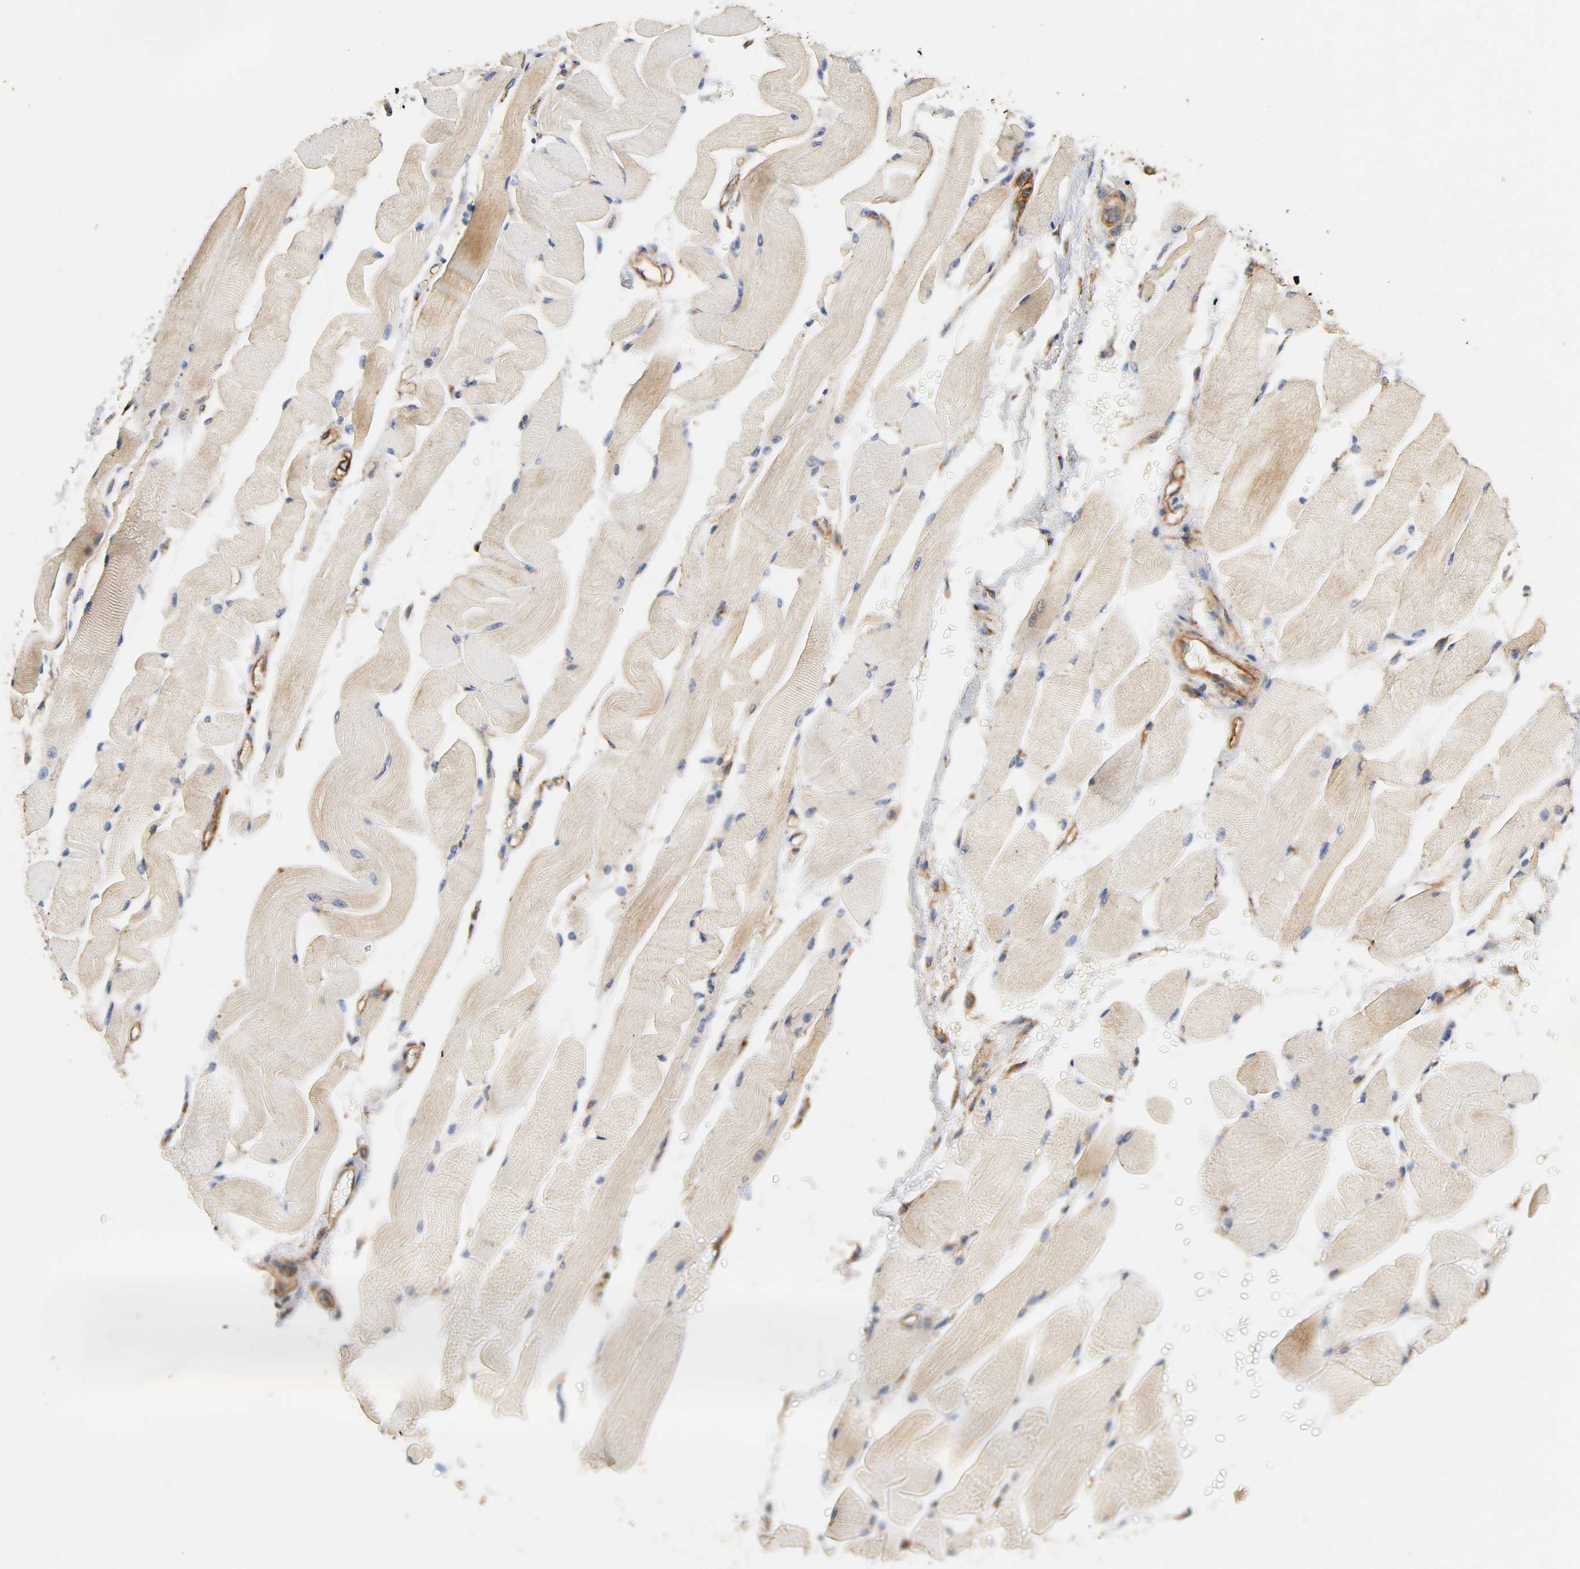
{"staining": {"intensity": "moderate", "quantity": ">75%", "location": "cytoplasmic/membranous"}, "tissue": "skeletal muscle", "cell_type": "Myocytes", "image_type": "normal", "snomed": [{"axis": "morphology", "description": "Normal tissue, NOS"}, {"axis": "topography", "description": "Skeletal muscle"}, {"axis": "topography", "description": "Peripheral nerve tissue"}], "caption": "The immunohistochemical stain shows moderate cytoplasmic/membranous positivity in myocytes of unremarkable skeletal muscle. (Stains: DAB in brown, nuclei in blue, Microscopy: brightfield microscopy at high magnification).", "gene": "IFITM2", "patient": {"sex": "female", "age": 84}}